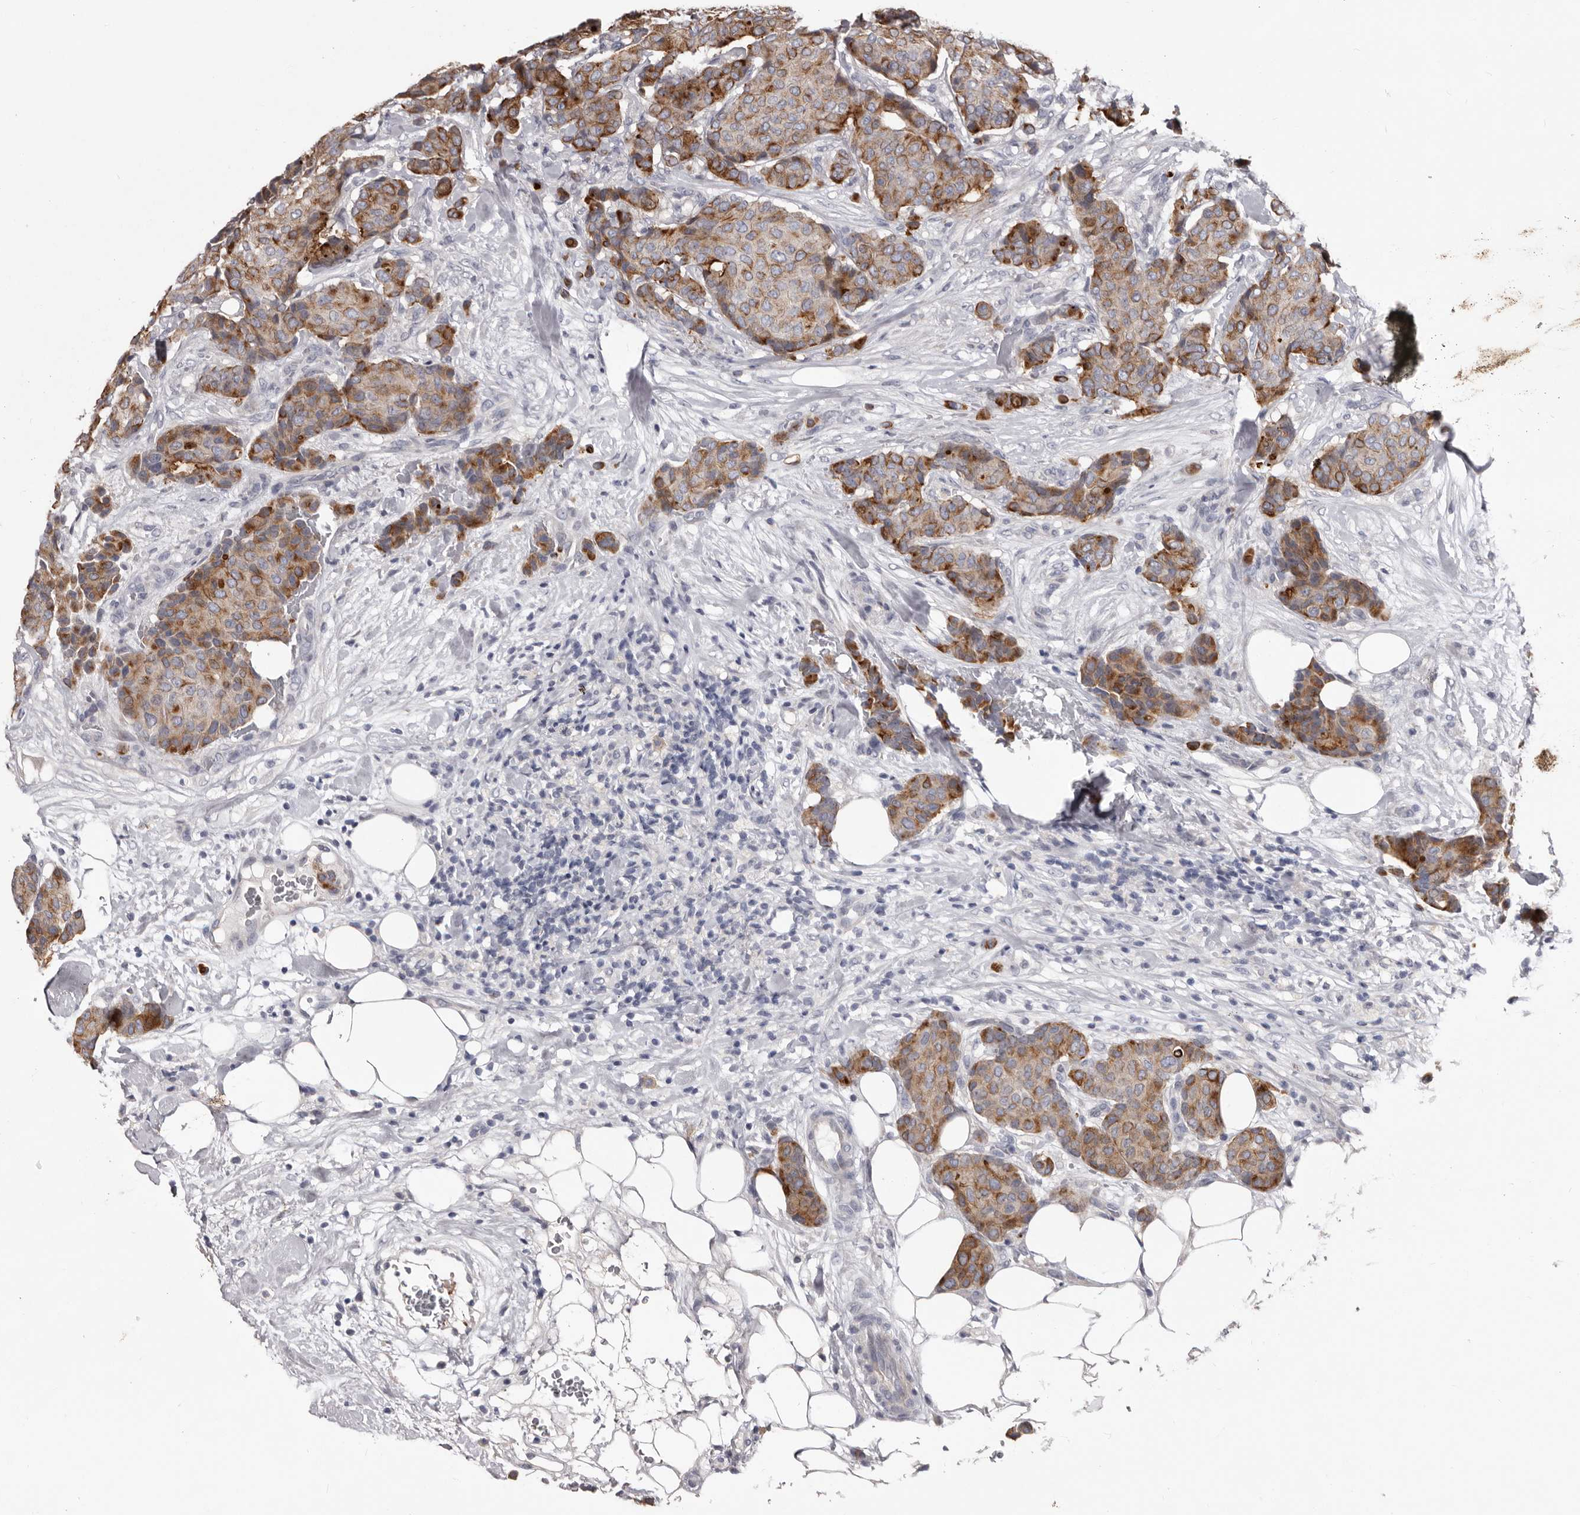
{"staining": {"intensity": "moderate", "quantity": ">75%", "location": "cytoplasmic/membranous"}, "tissue": "breast cancer", "cell_type": "Tumor cells", "image_type": "cancer", "snomed": [{"axis": "morphology", "description": "Duct carcinoma"}, {"axis": "topography", "description": "Breast"}], "caption": "This micrograph exhibits IHC staining of breast intraductal carcinoma, with medium moderate cytoplasmic/membranous positivity in approximately >75% of tumor cells.", "gene": "LPAR6", "patient": {"sex": "female", "age": 75}}